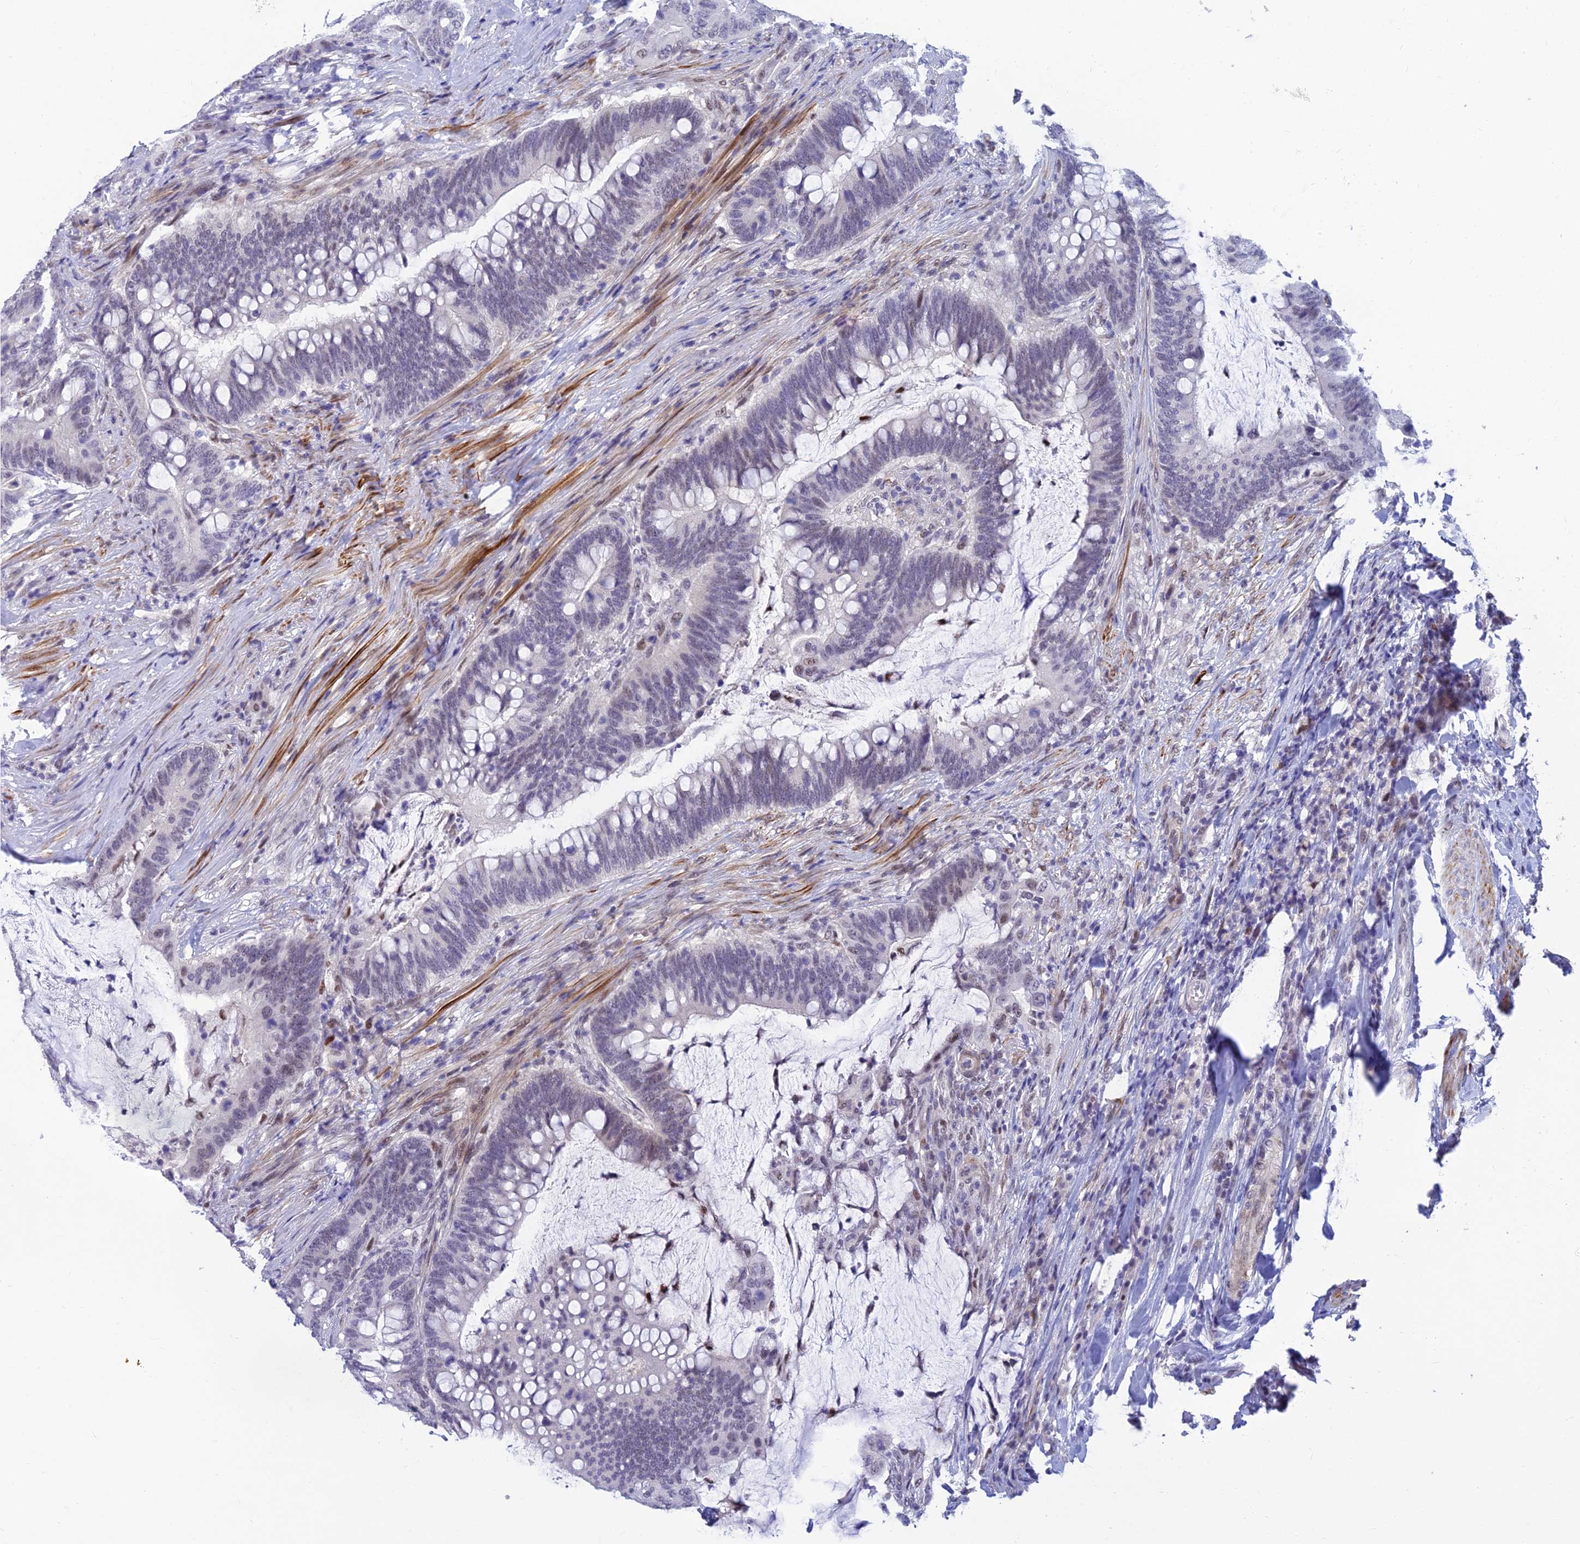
{"staining": {"intensity": "negative", "quantity": "none", "location": "none"}, "tissue": "colorectal cancer", "cell_type": "Tumor cells", "image_type": "cancer", "snomed": [{"axis": "morphology", "description": "Adenocarcinoma, NOS"}, {"axis": "topography", "description": "Colon"}], "caption": "Immunohistochemical staining of human colorectal adenocarcinoma demonstrates no significant staining in tumor cells.", "gene": "CLK4", "patient": {"sex": "female", "age": 66}}